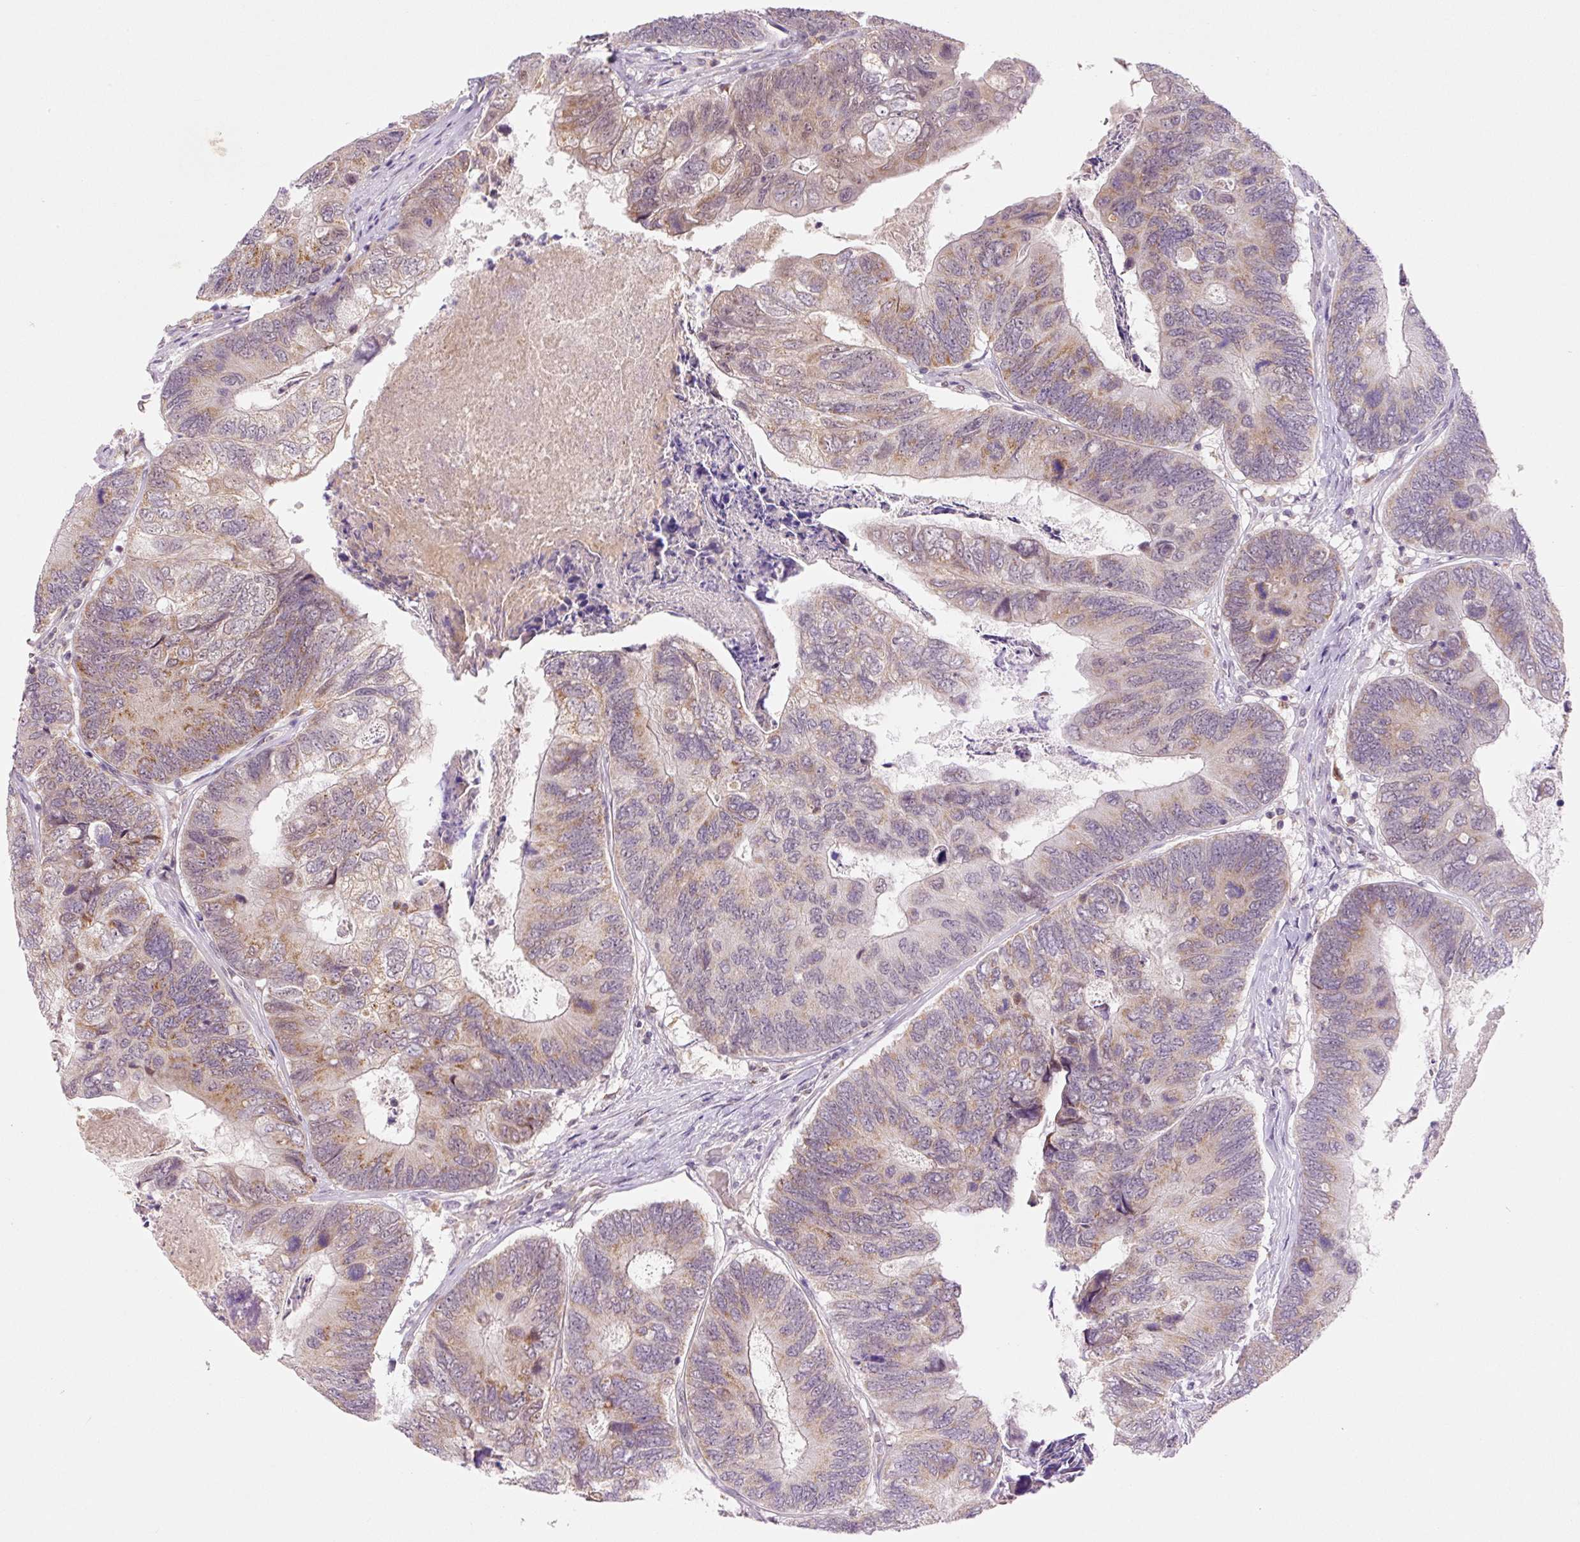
{"staining": {"intensity": "weak", "quantity": "<25%", "location": "cytoplasmic/membranous"}, "tissue": "colorectal cancer", "cell_type": "Tumor cells", "image_type": "cancer", "snomed": [{"axis": "morphology", "description": "Adenocarcinoma, NOS"}, {"axis": "topography", "description": "Colon"}], "caption": "Protein analysis of colorectal cancer demonstrates no significant positivity in tumor cells.", "gene": "PCK2", "patient": {"sex": "female", "age": 67}}